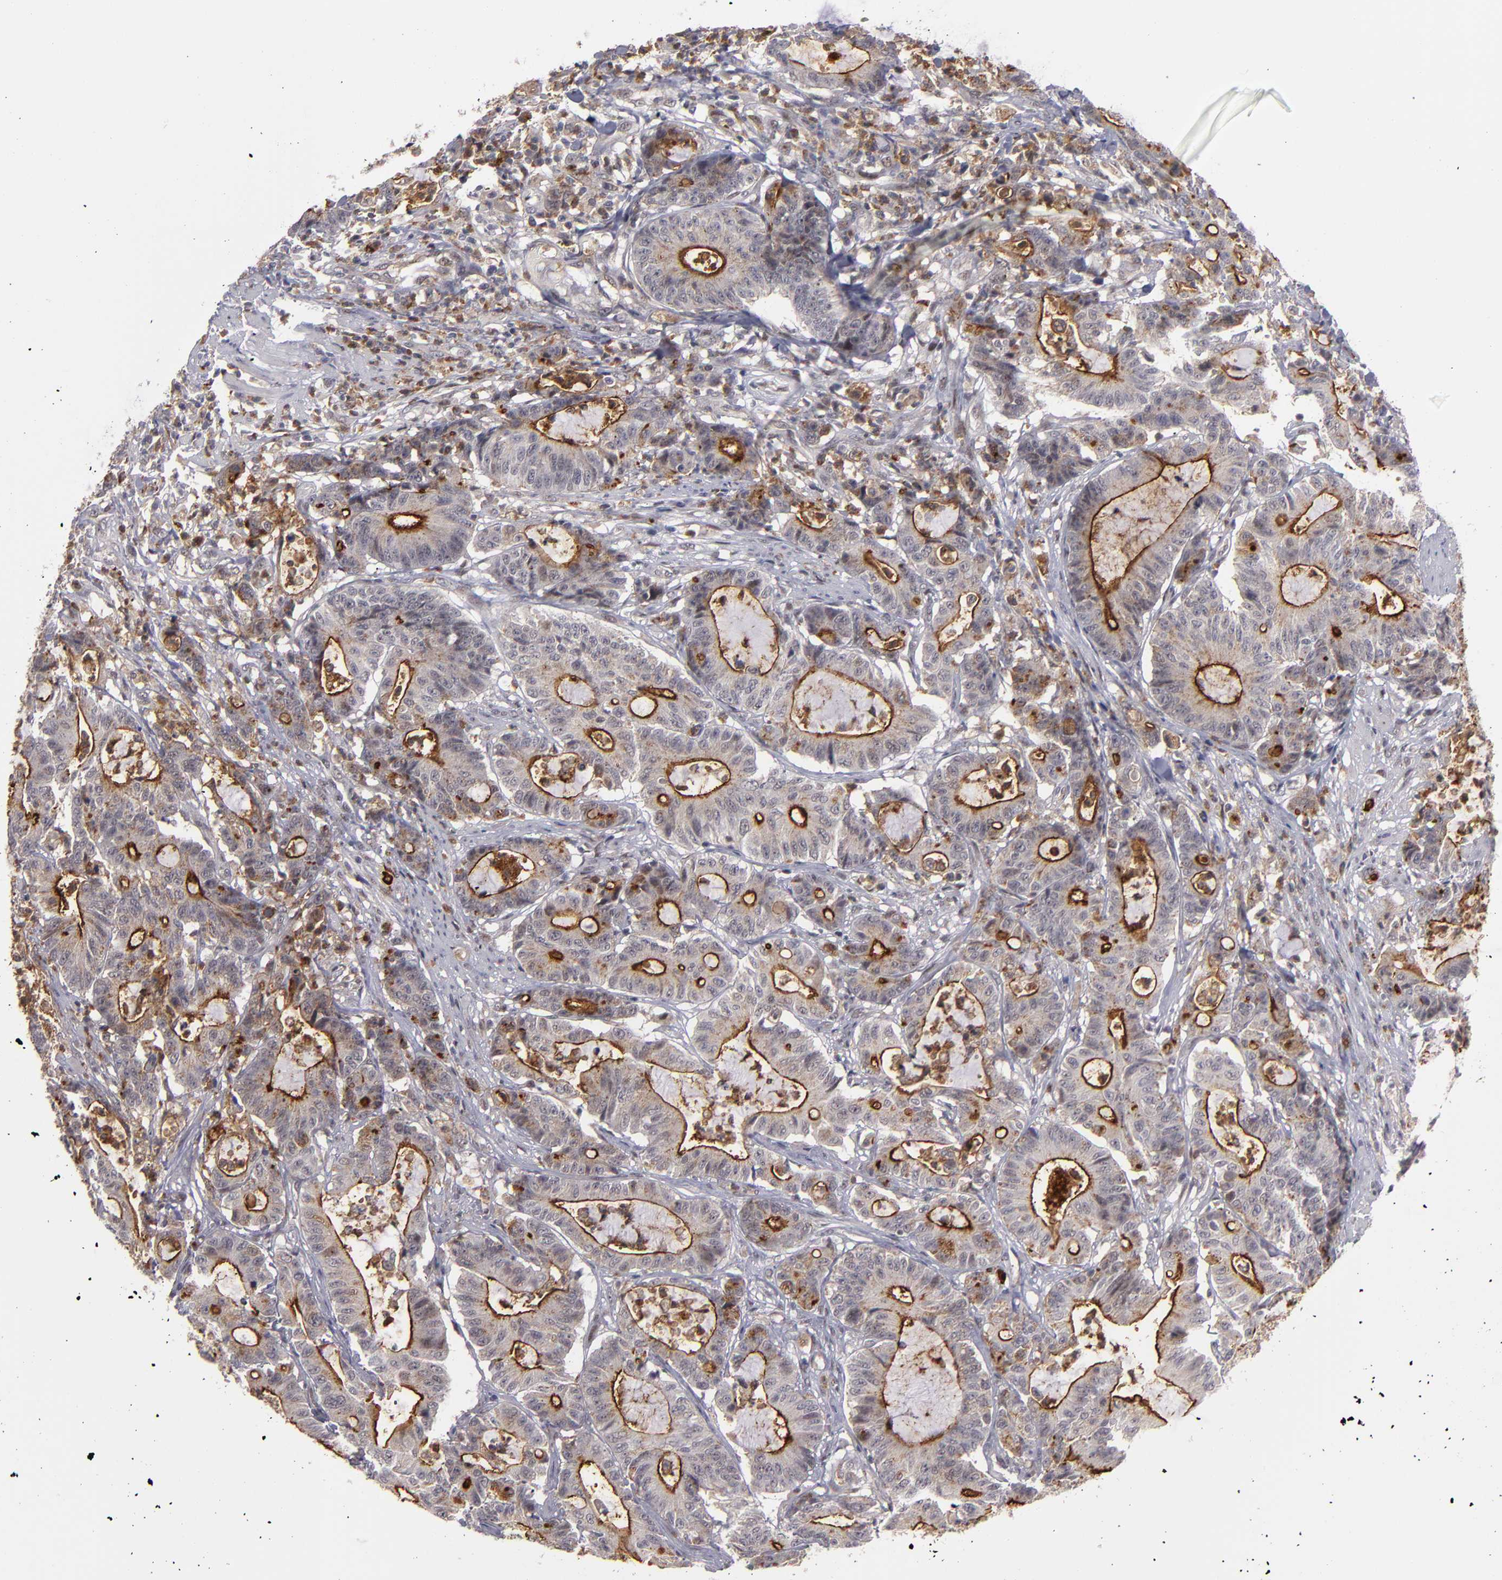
{"staining": {"intensity": "moderate", "quantity": ">75%", "location": "cytoplasmic/membranous"}, "tissue": "colorectal cancer", "cell_type": "Tumor cells", "image_type": "cancer", "snomed": [{"axis": "morphology", "description": "Adenocarcinoma, NOS"}, {"axis": "topography", "description": "Colon"}], "caption": "Colorectal cancer (adenocarcinoma) stained with a protein marker reveals moderate staining in tumor cells.", "gene": "STX3", "patient": {"sex": "female", "age": 84}}